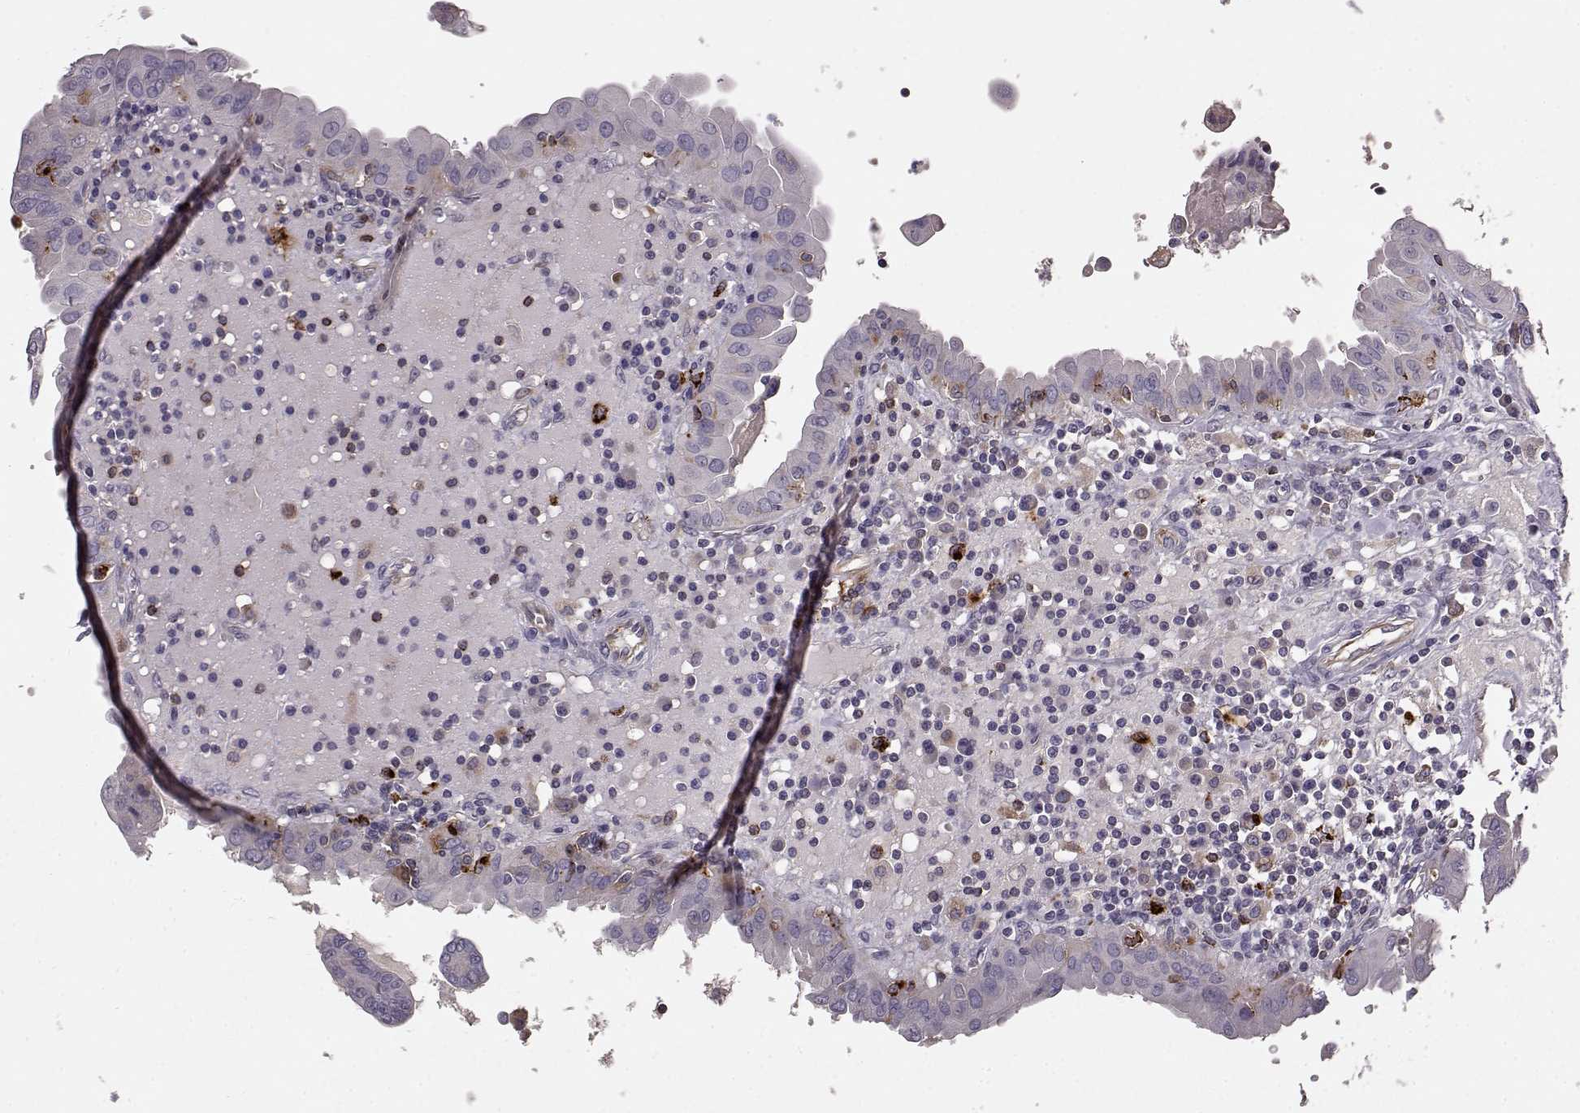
{"staining": {"intensity": "negative", "quantity": "none", "location": "none"}, "tissue": "thyroid cancer", "cell_type": "Tumor cells", "image_type": "cancer", "snomed": [{"axis": "morphology", "description": "Papillary adenocarcinoma, NOS"}, {"axis": "topography", "description": "Thyroid gland"}], "caption": "Immunohistochemistry photomicrograph of thyroid cancer stained for a protein (brown), which displays no positivity in tumor cells. Nuclei are stained in blue.", "gene": "CCNF", "patient": {"sex": "female", "age": 37}}